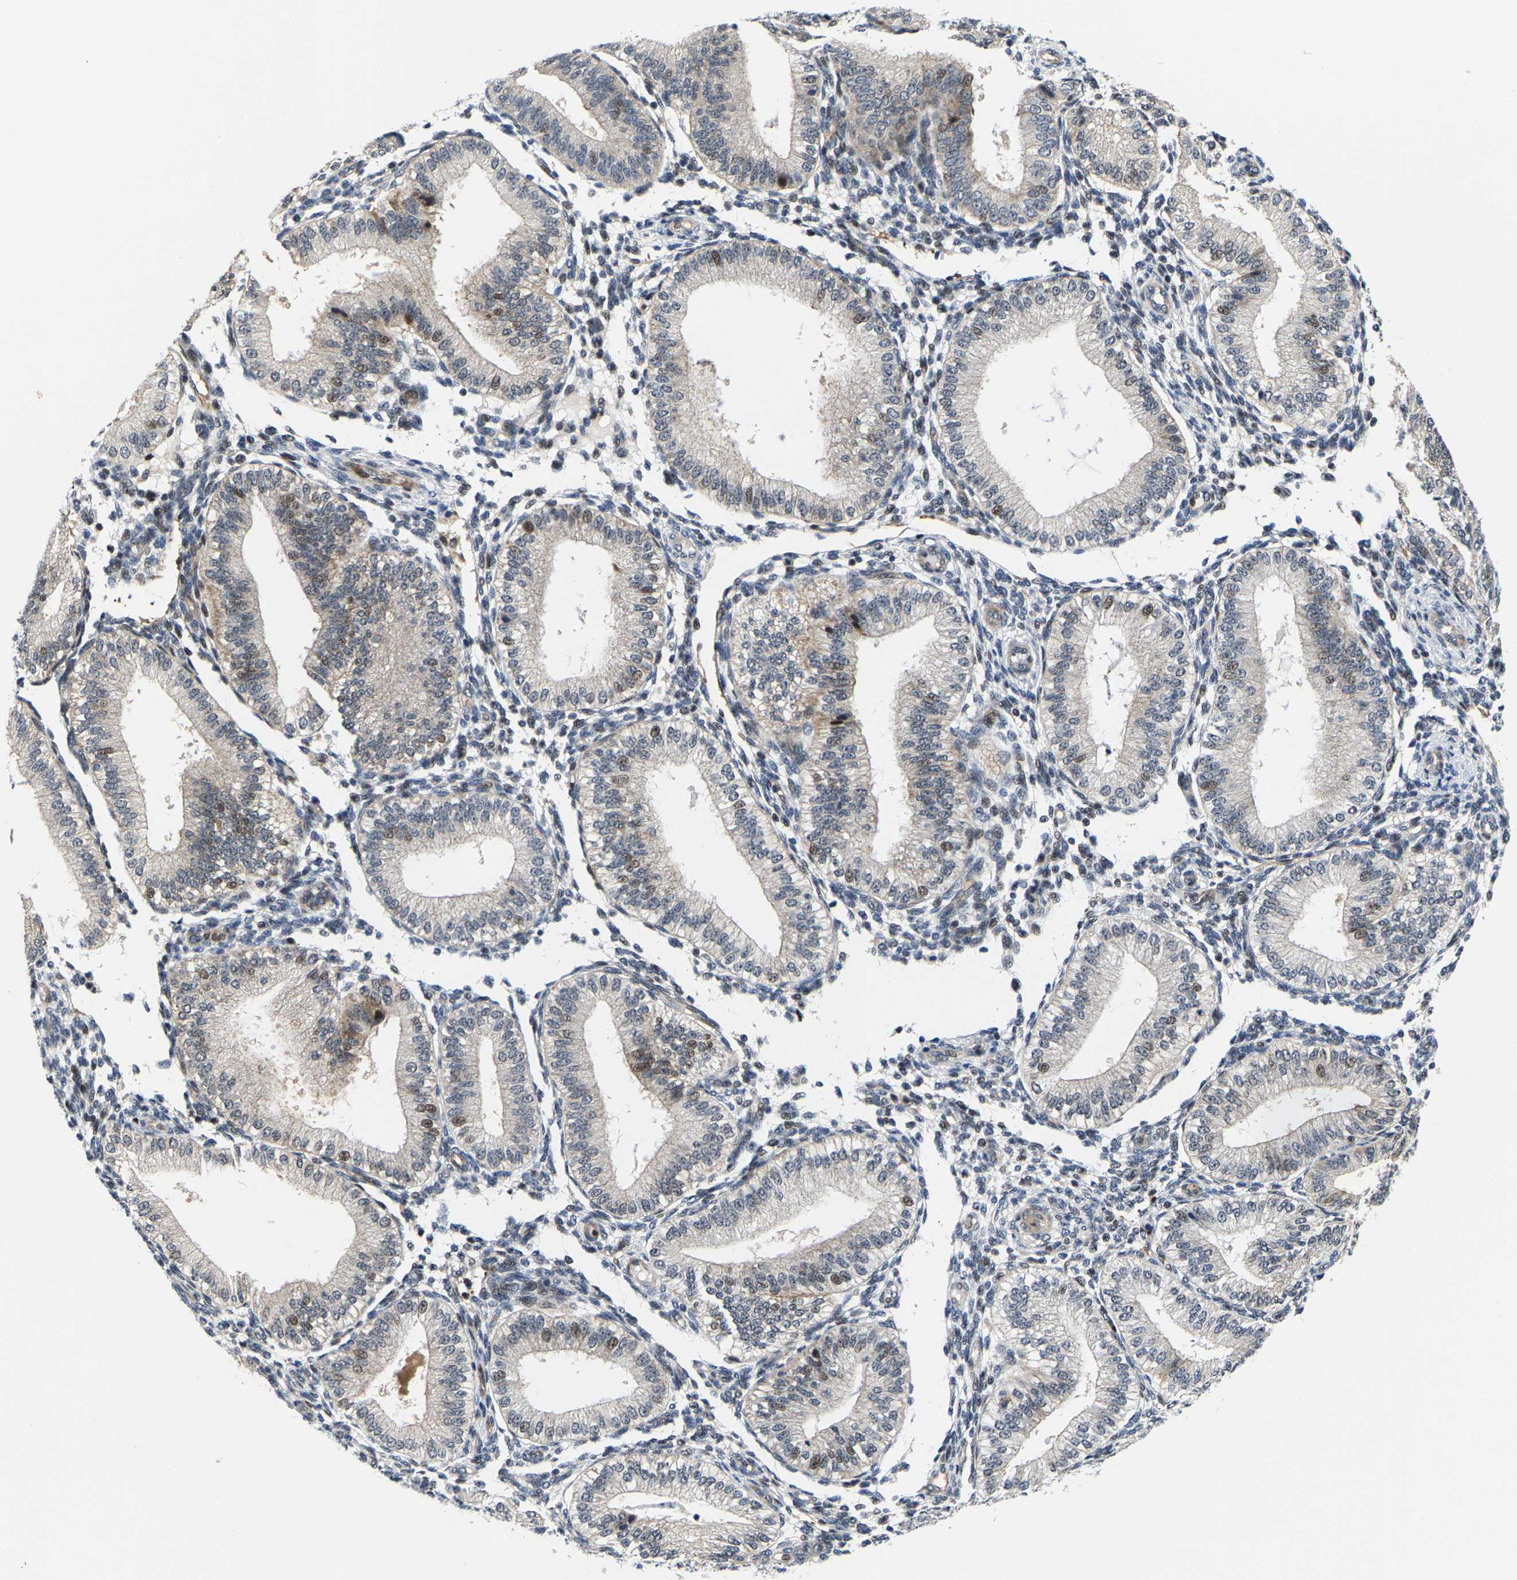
{"staining": {"intensity": "weak", "quantity": "<25%", "location": "nuclear"}, "tissue": "endometrium", "cell_type": "Cells in endometrial stroma", "image_type": "normal", "snomed": [{"axis": "morphology", "description": "Normal tissue, NOS"}, {"axis": "topography", "description": "Endometrium"}], "caption": "Immunohistochemistry image of unremarkable endometrium stained for a protein (brown), which demonstrates no expression in cells in endometrial stroma.", "gene": "GTPBP10", "patient": {"sex": "female", "age": 39}}